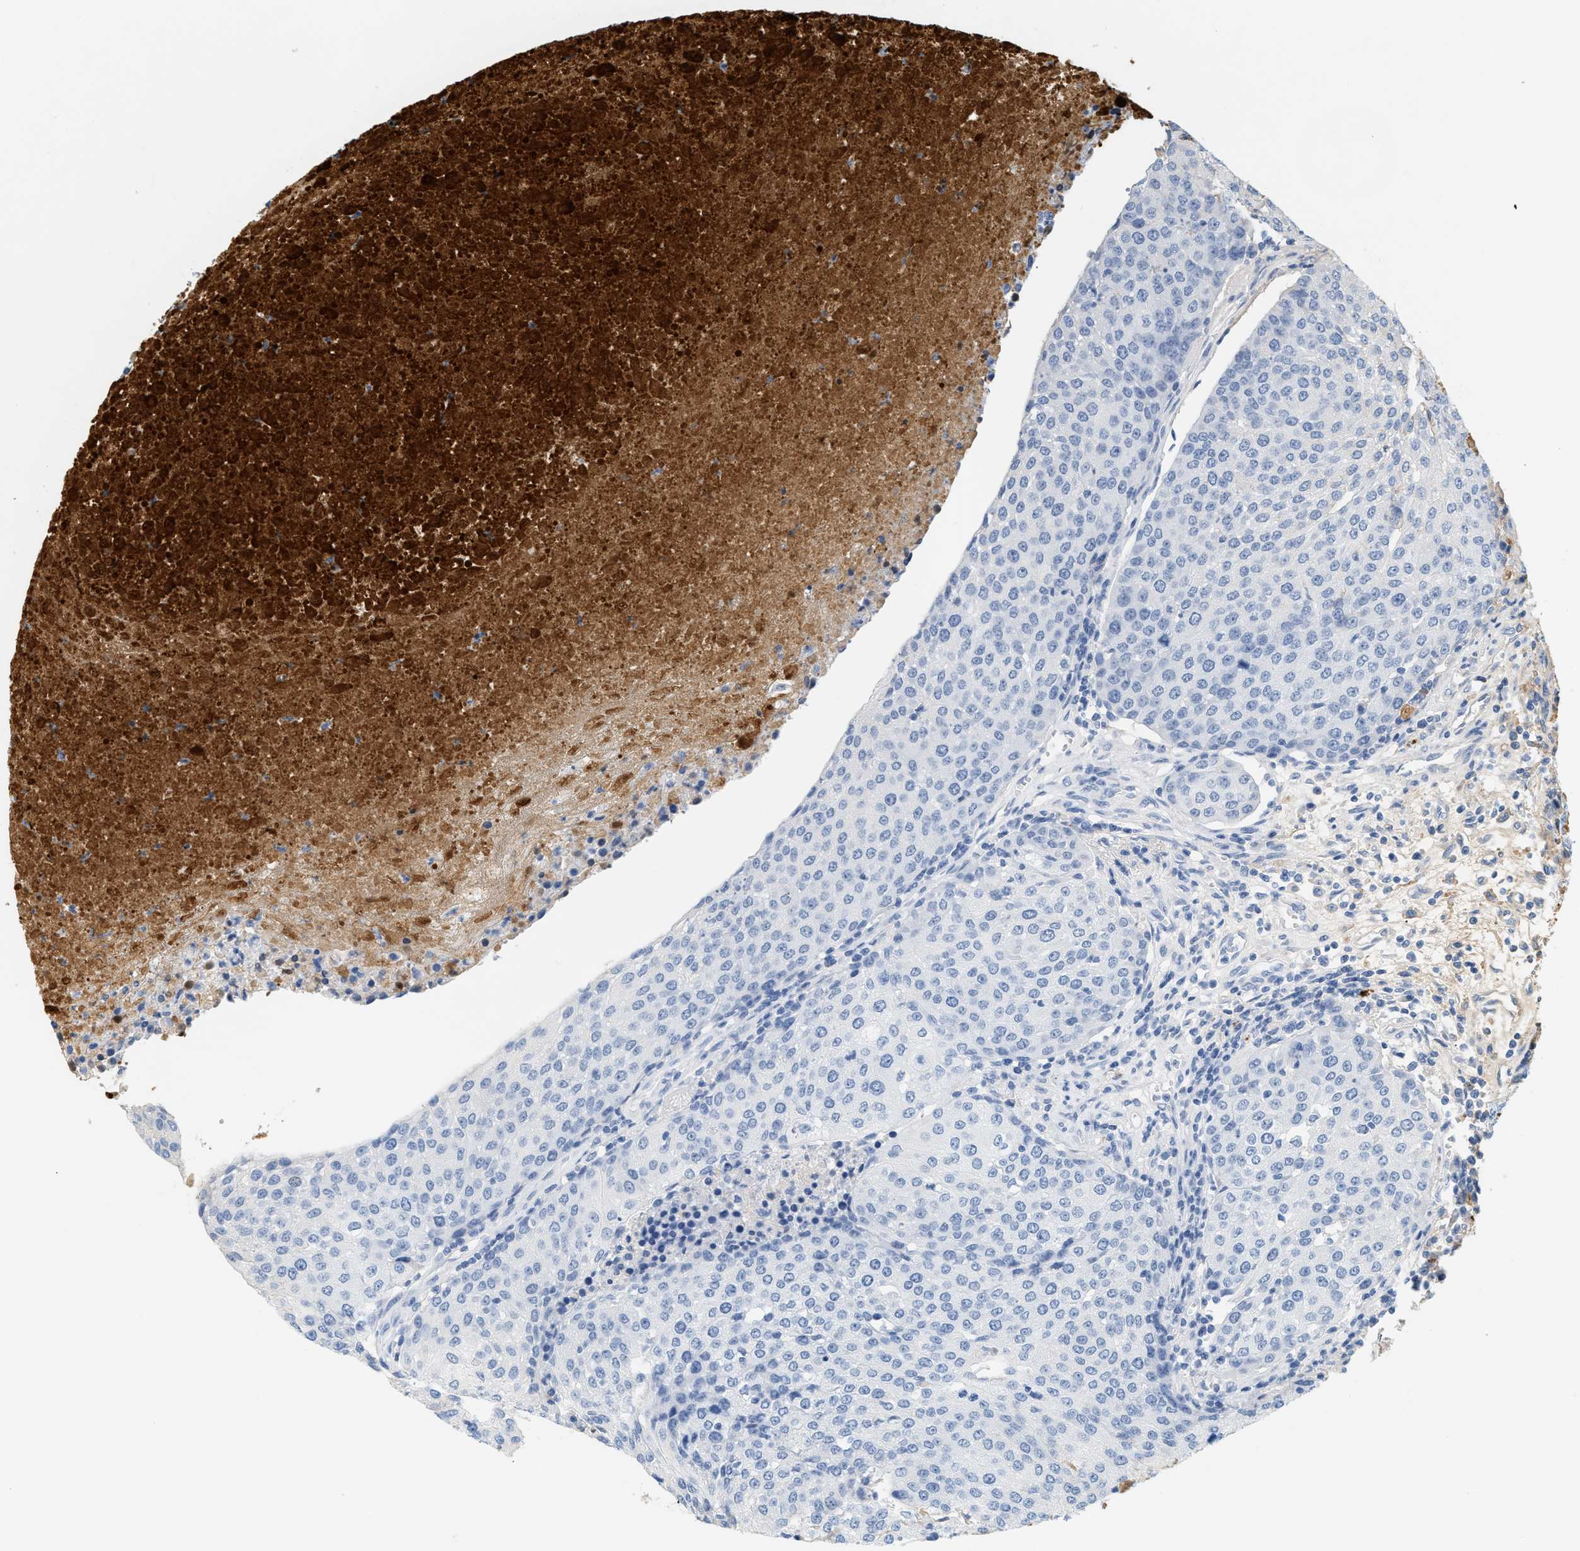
{"staining": {"intensity": "negative", "quantity": "none", "location": "none"}, "tissue": "urothelial cancer", "cell_type": "Tumor cells", "image_type": "cancer", "snomed": [{"axis": "morphology", "description": "Urothelial carcinoma, High grade"}, {"axis": "topography", "description": "Urinary bladder"}], "caption": "IHC histopathology image of neoplastic tissue: human urothelial cancer stained with DAB (3,3'-diaminobenzidine) demonstrates no significant protein expression in tumor cells.", "gene": "CFH", "patient": {"sex": "female", "age": 85}}